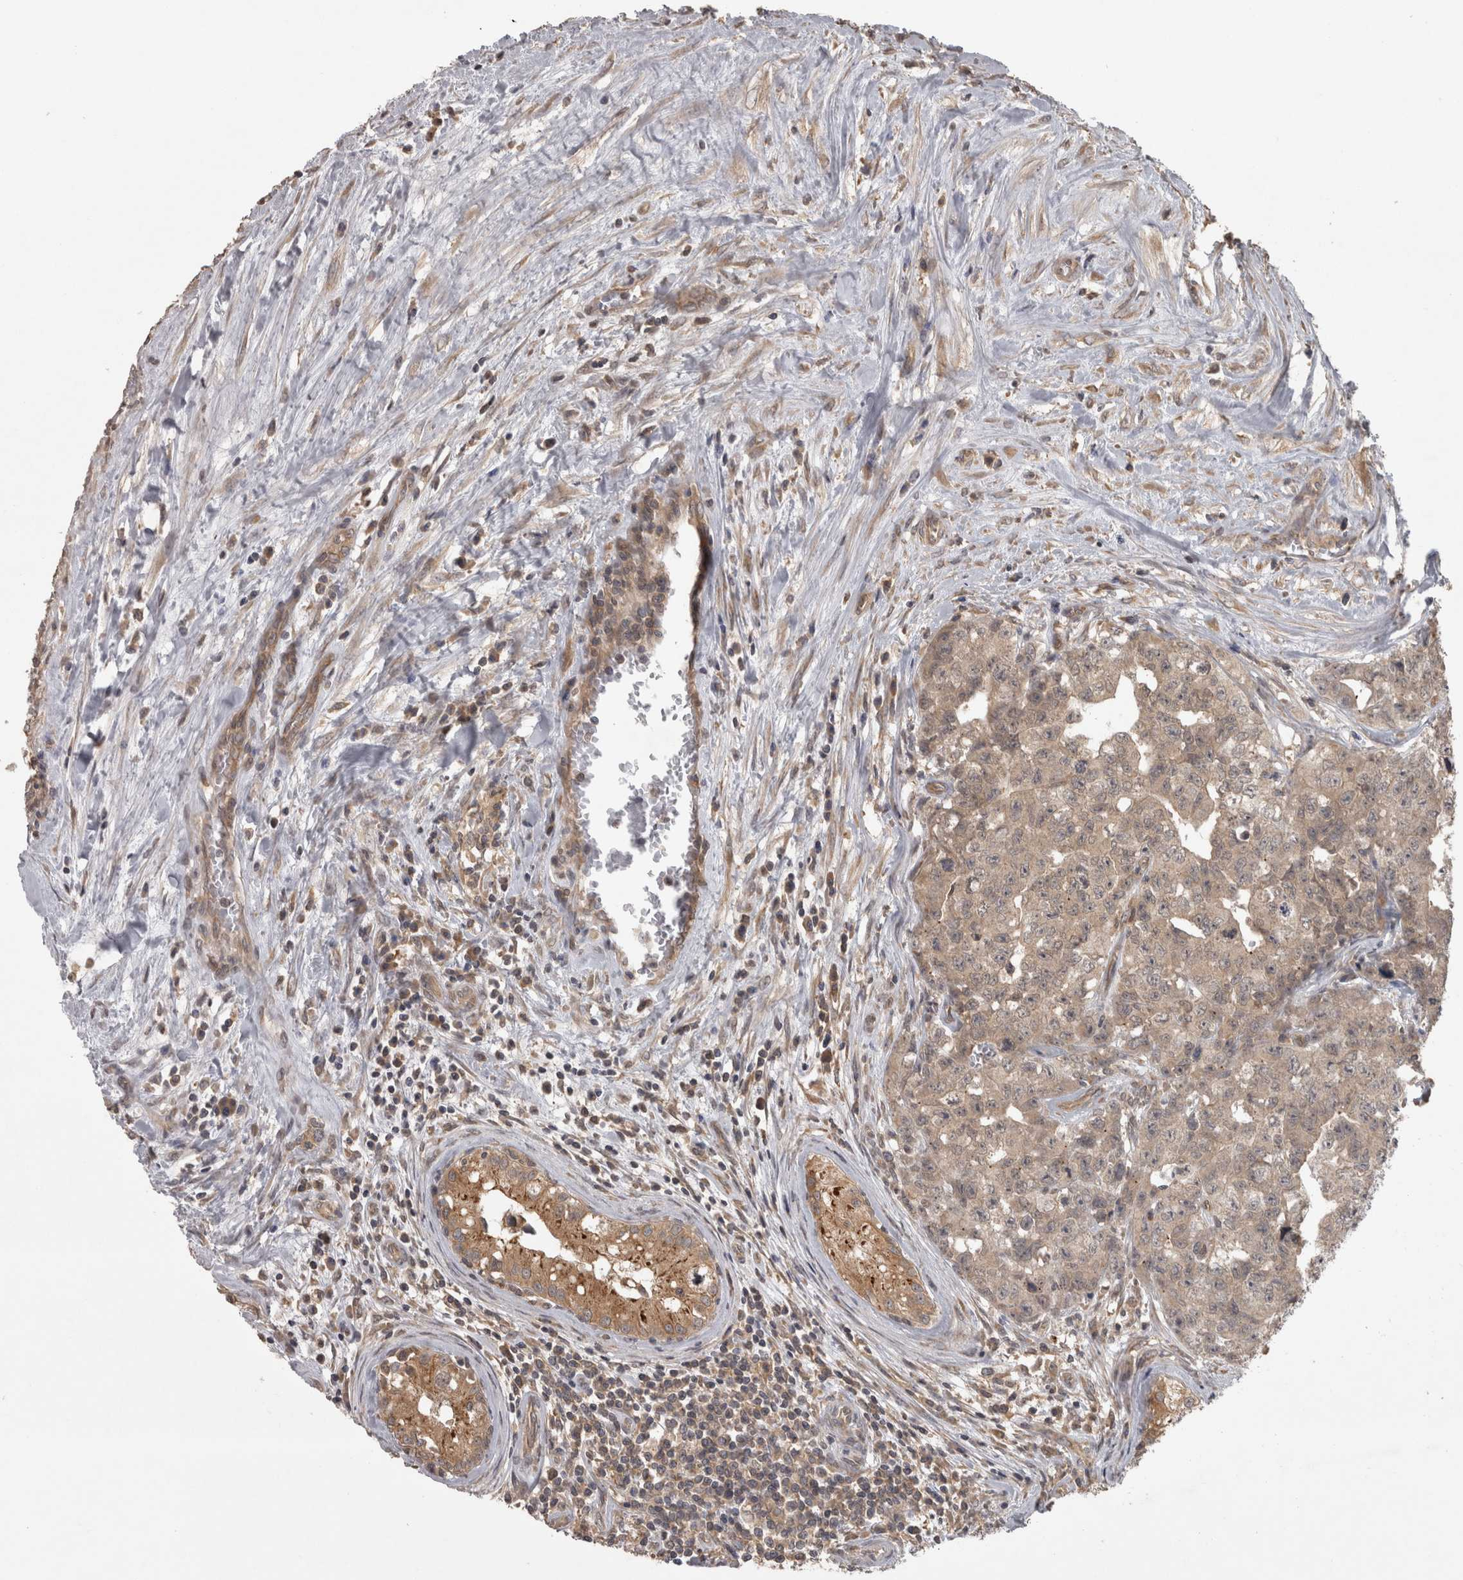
{"staining": {"intensity": "weak", "quantity": "<25%", "location": "cytoplasmic/membranous"}, "tissue": "testis cancer", "cell_type": "Tumor cells", "image_type": "cancer", "snomed": [{"axis": "morphology", "description": "Carcinoma, Embryonal, NOS"}, {"axis": "topography", "description": "Testis"}], "caption": "Histopathology image shows no protein expression in tumor cells of testis embryonal carcinoma tissue. (Brightfield microscopy of DAB (3,3'-diaminobenzidine) IHC at high magnification).", "gene": "MICU3", "patient": {"sex": "male", "age": 28}}